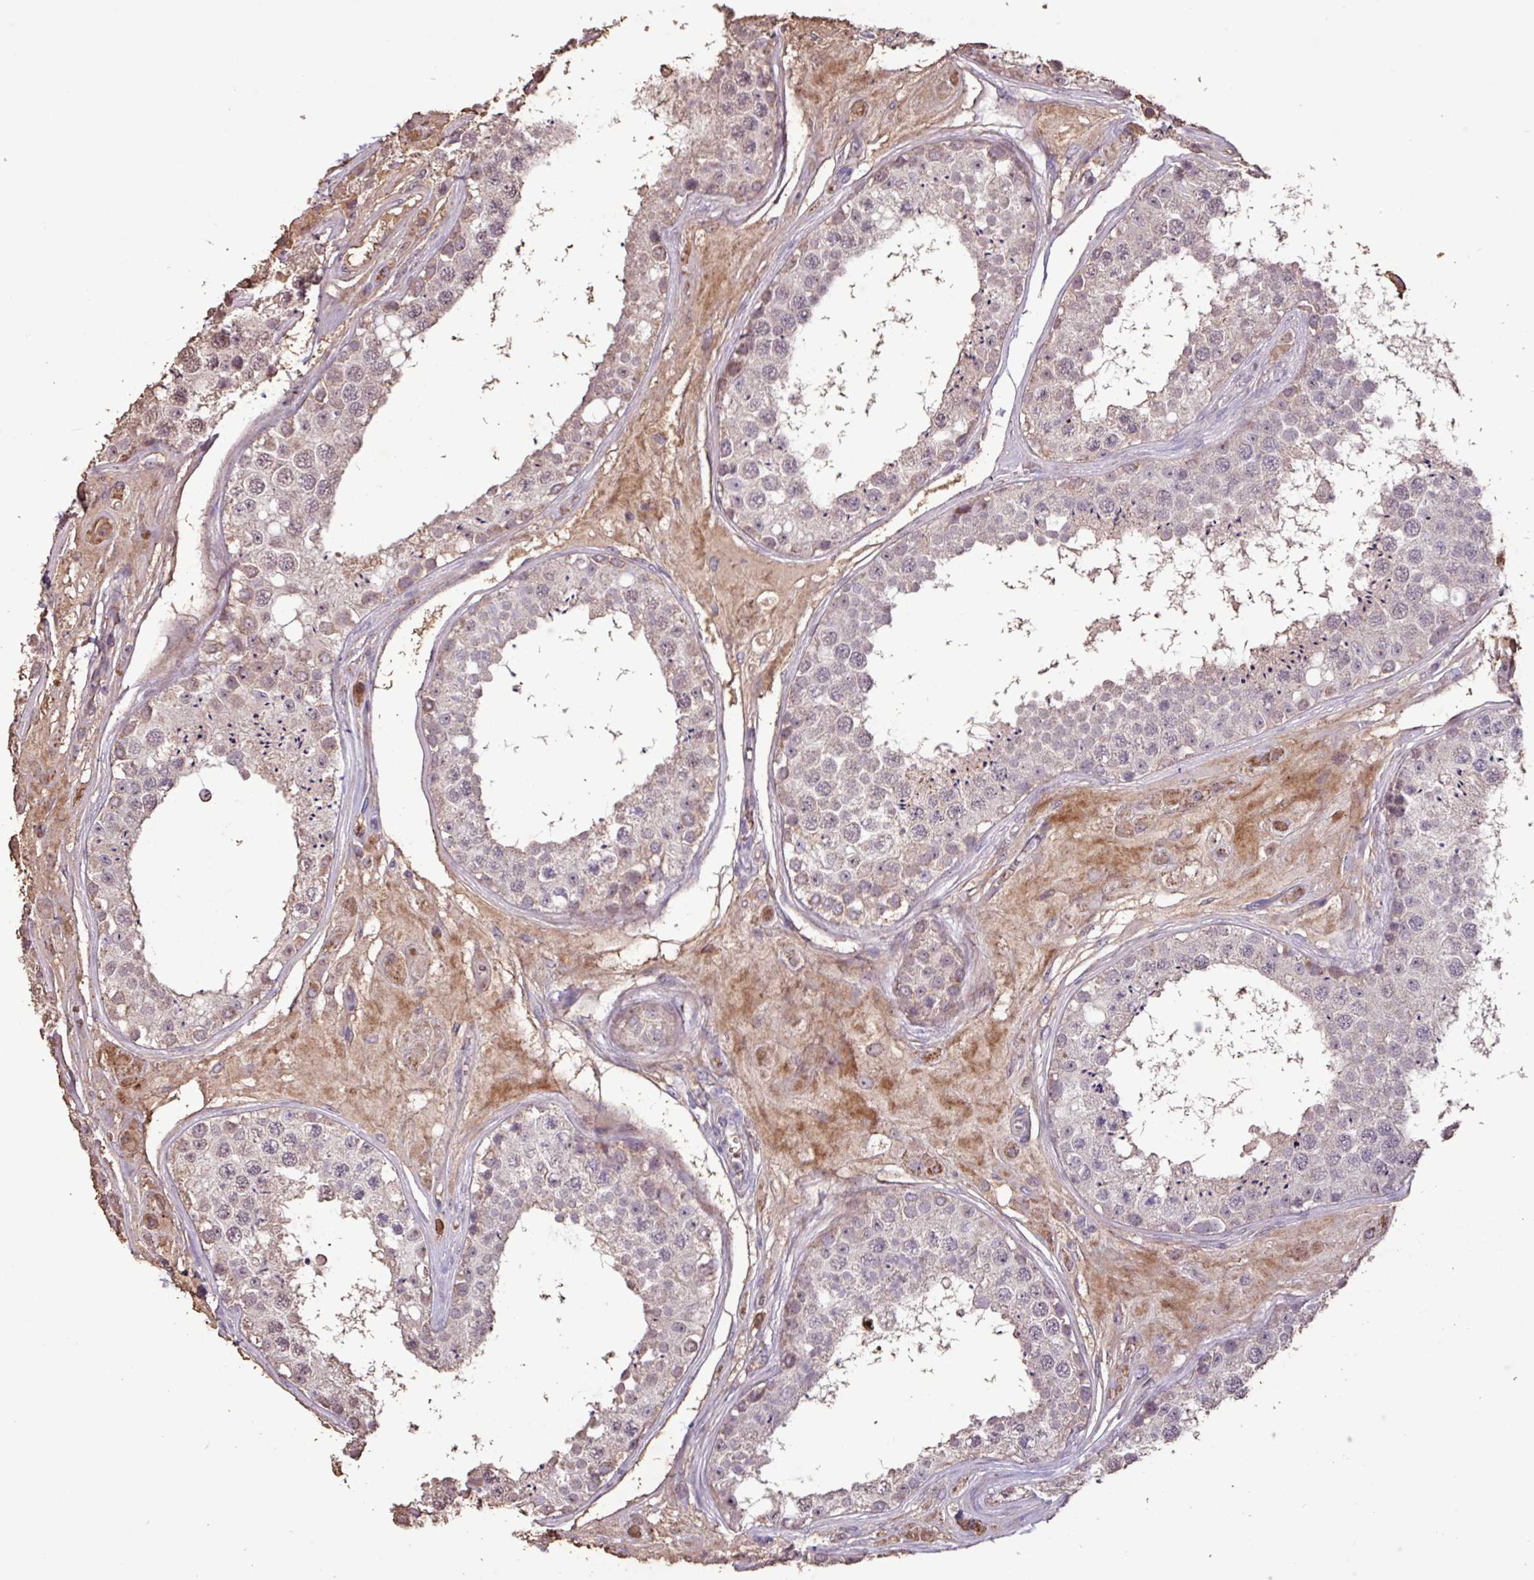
{"staining": {"intensity": "weak", "quantity": "25%-75%", "location": "nuclear"}, "tissue": "testis", "cell_type": "Cells in seminiferous ducts", "image_type": "normal", "snomed": [{"axis": "morphology", "description": "Normal tissue, NOS"}, {"axis": "topography", "description": "Testis"}], "caption": "IHC staining of normal testis, which exhibits low levels of weak nuclear positivity in about 25%-75% of cells in seminiferous ducts indicating weak nuclear protein staining. The staining was performed using DAB (brown) for protein detection and nuclei were counterstained in hematoxylin (blue).", "gene": "L3MBTL3", "patient": {"sex": "male", "age": 25}}